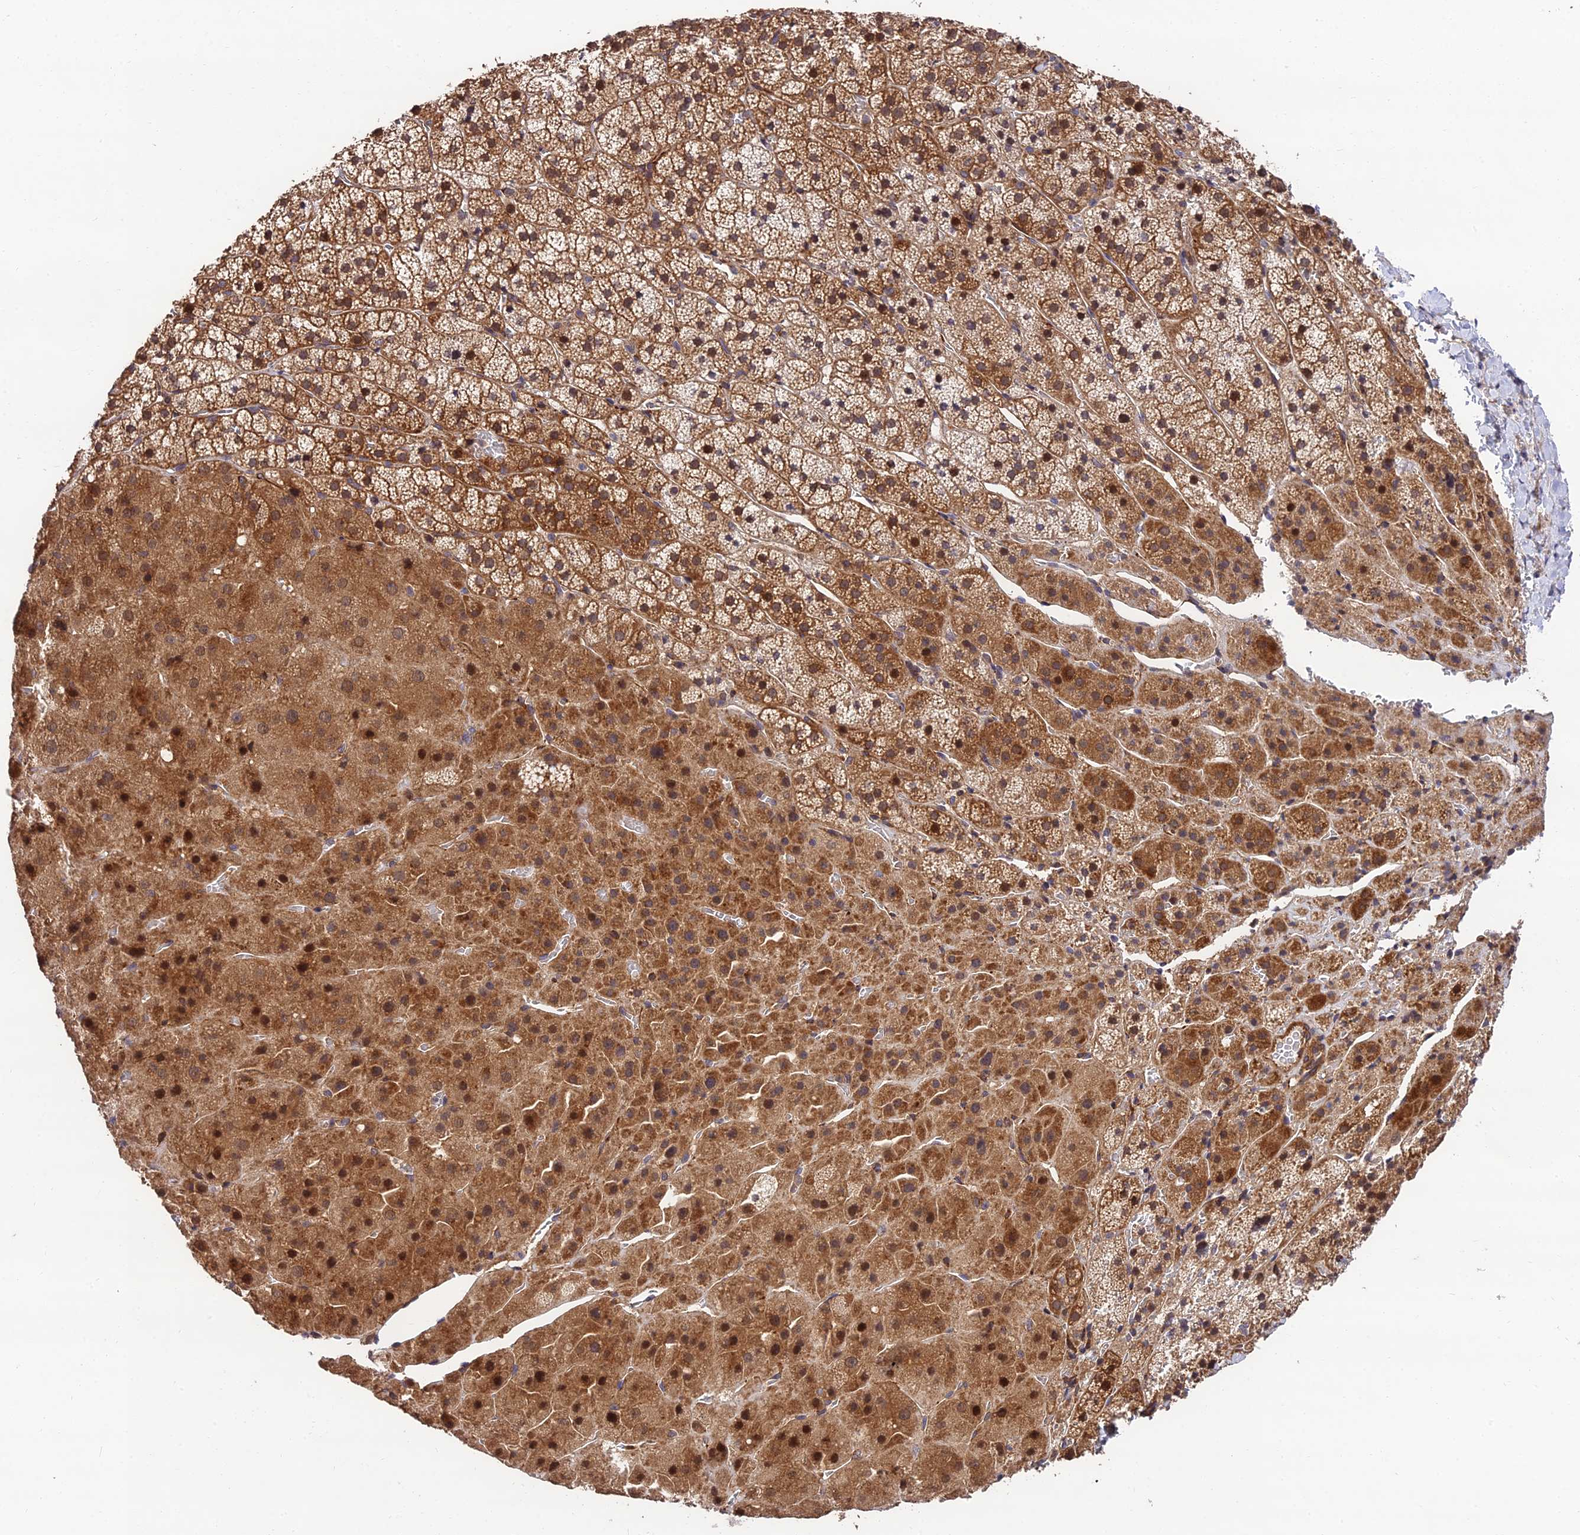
{"staining": {"intensity": "strong", "quantity": "25%-75%", "location": "cytoplasmic/membranous,nuclear"}, "tissue": "adrenal gland", "cell_type": "Glandular cells", "image_type": "normal", "snomed": [{"axis": "morphology", "description": "Normal tissue, NOS"}, {"axis": "topography", "description": "Adrenal gland"}], "caption": "Adrenal gland stained for a protein displays strong cytoplasmic/membranous,nuclear positivity in glandular cells.", "gene": "MKKS", "patient": {"sex": "female", "age": 44}}